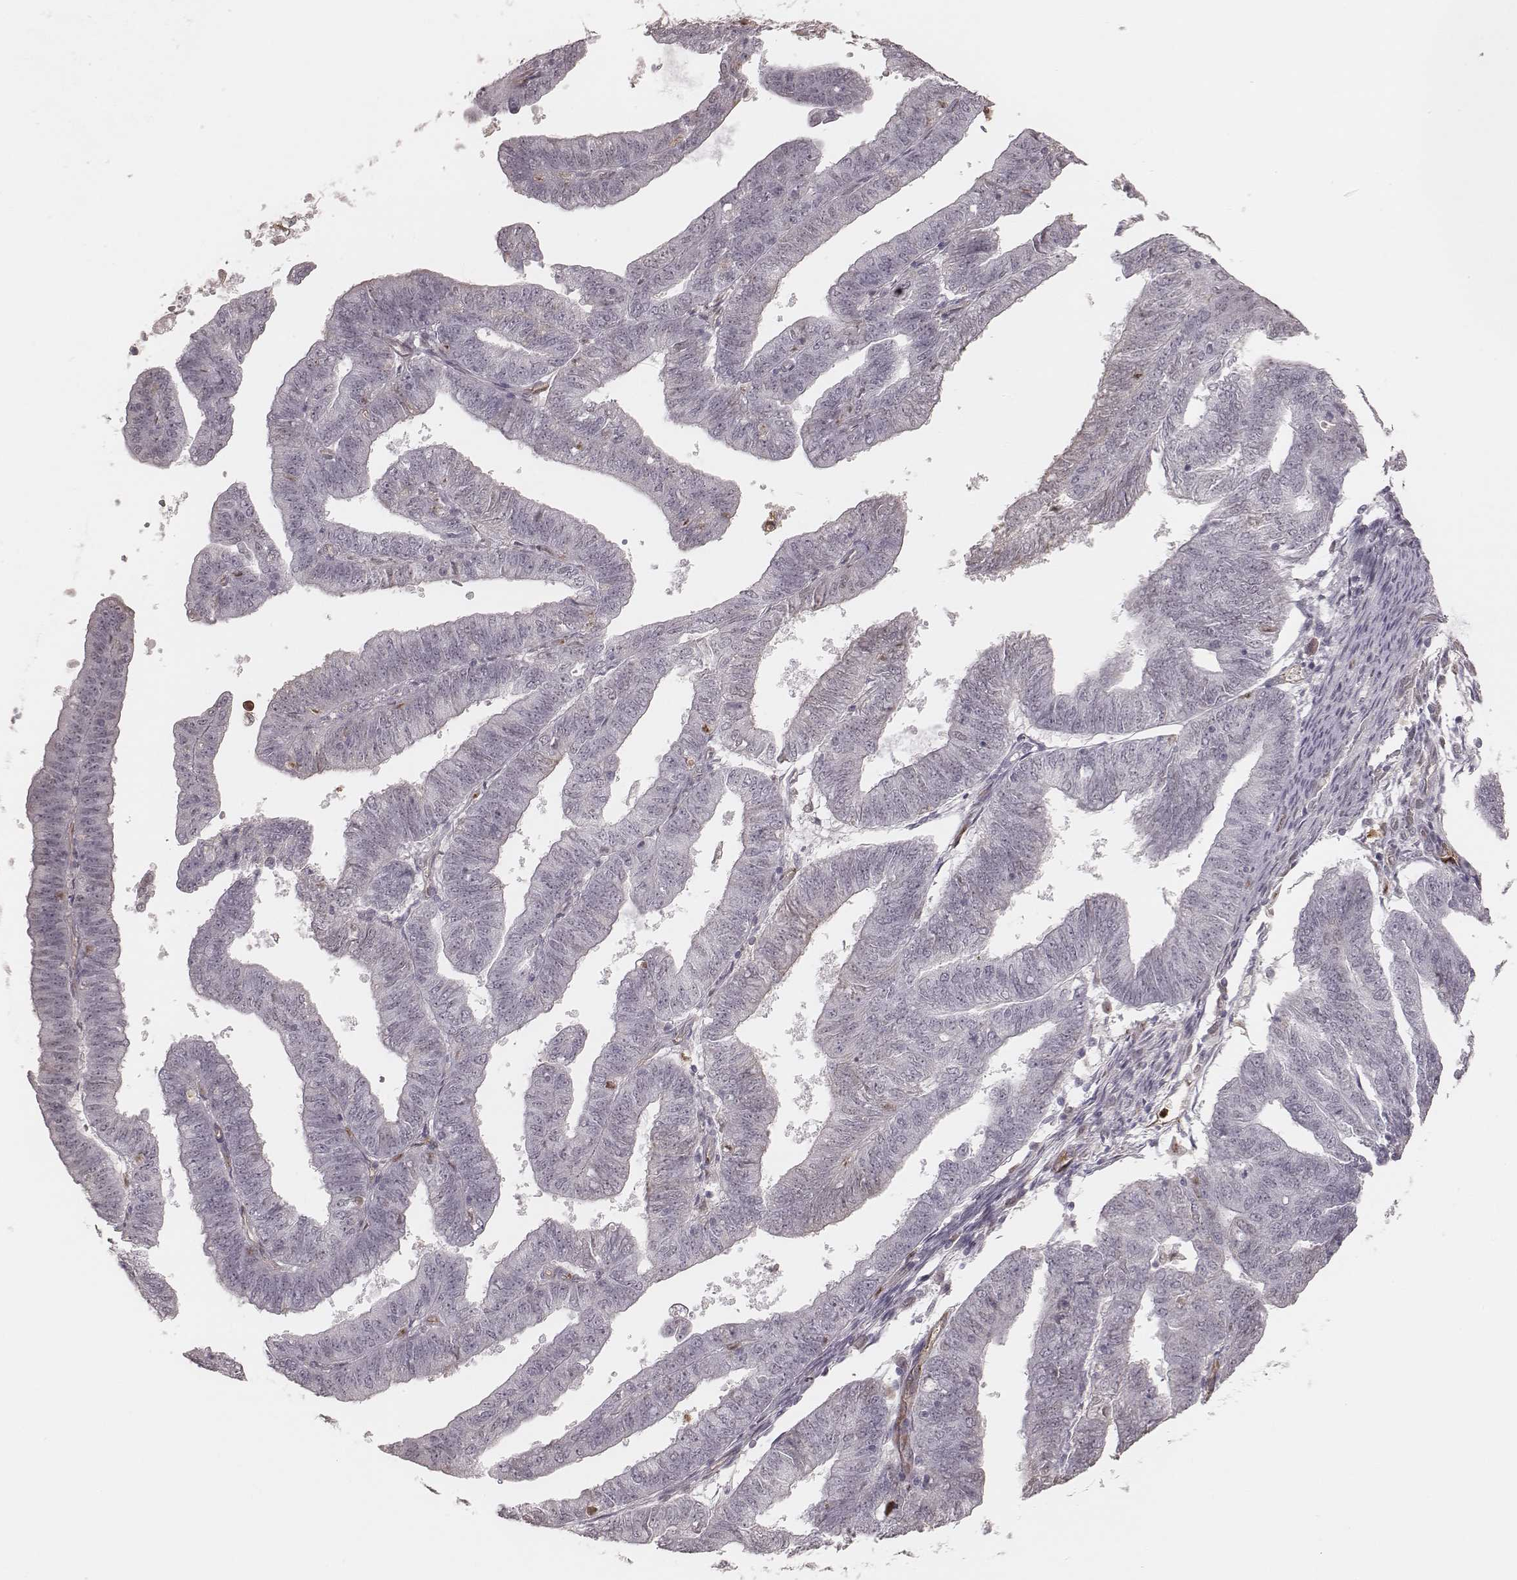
{"staining": {"intensity": "negative", "quantity": "none", "location": "none"}, "tissue": "endometrial cancer", "cell_type": "Tumor cells", "image_type": "cancer", "snomed": [{"axis": "morphology", "description": "Adenocarcinoma, NOS"}, {"axis": "topography", "description": "Endometrium"}], "caption": "Tumor cells show no significant protein expression in endometrial cancer.", "gene": "KITLG", "patient": {"sex": "female", "age": 82}}